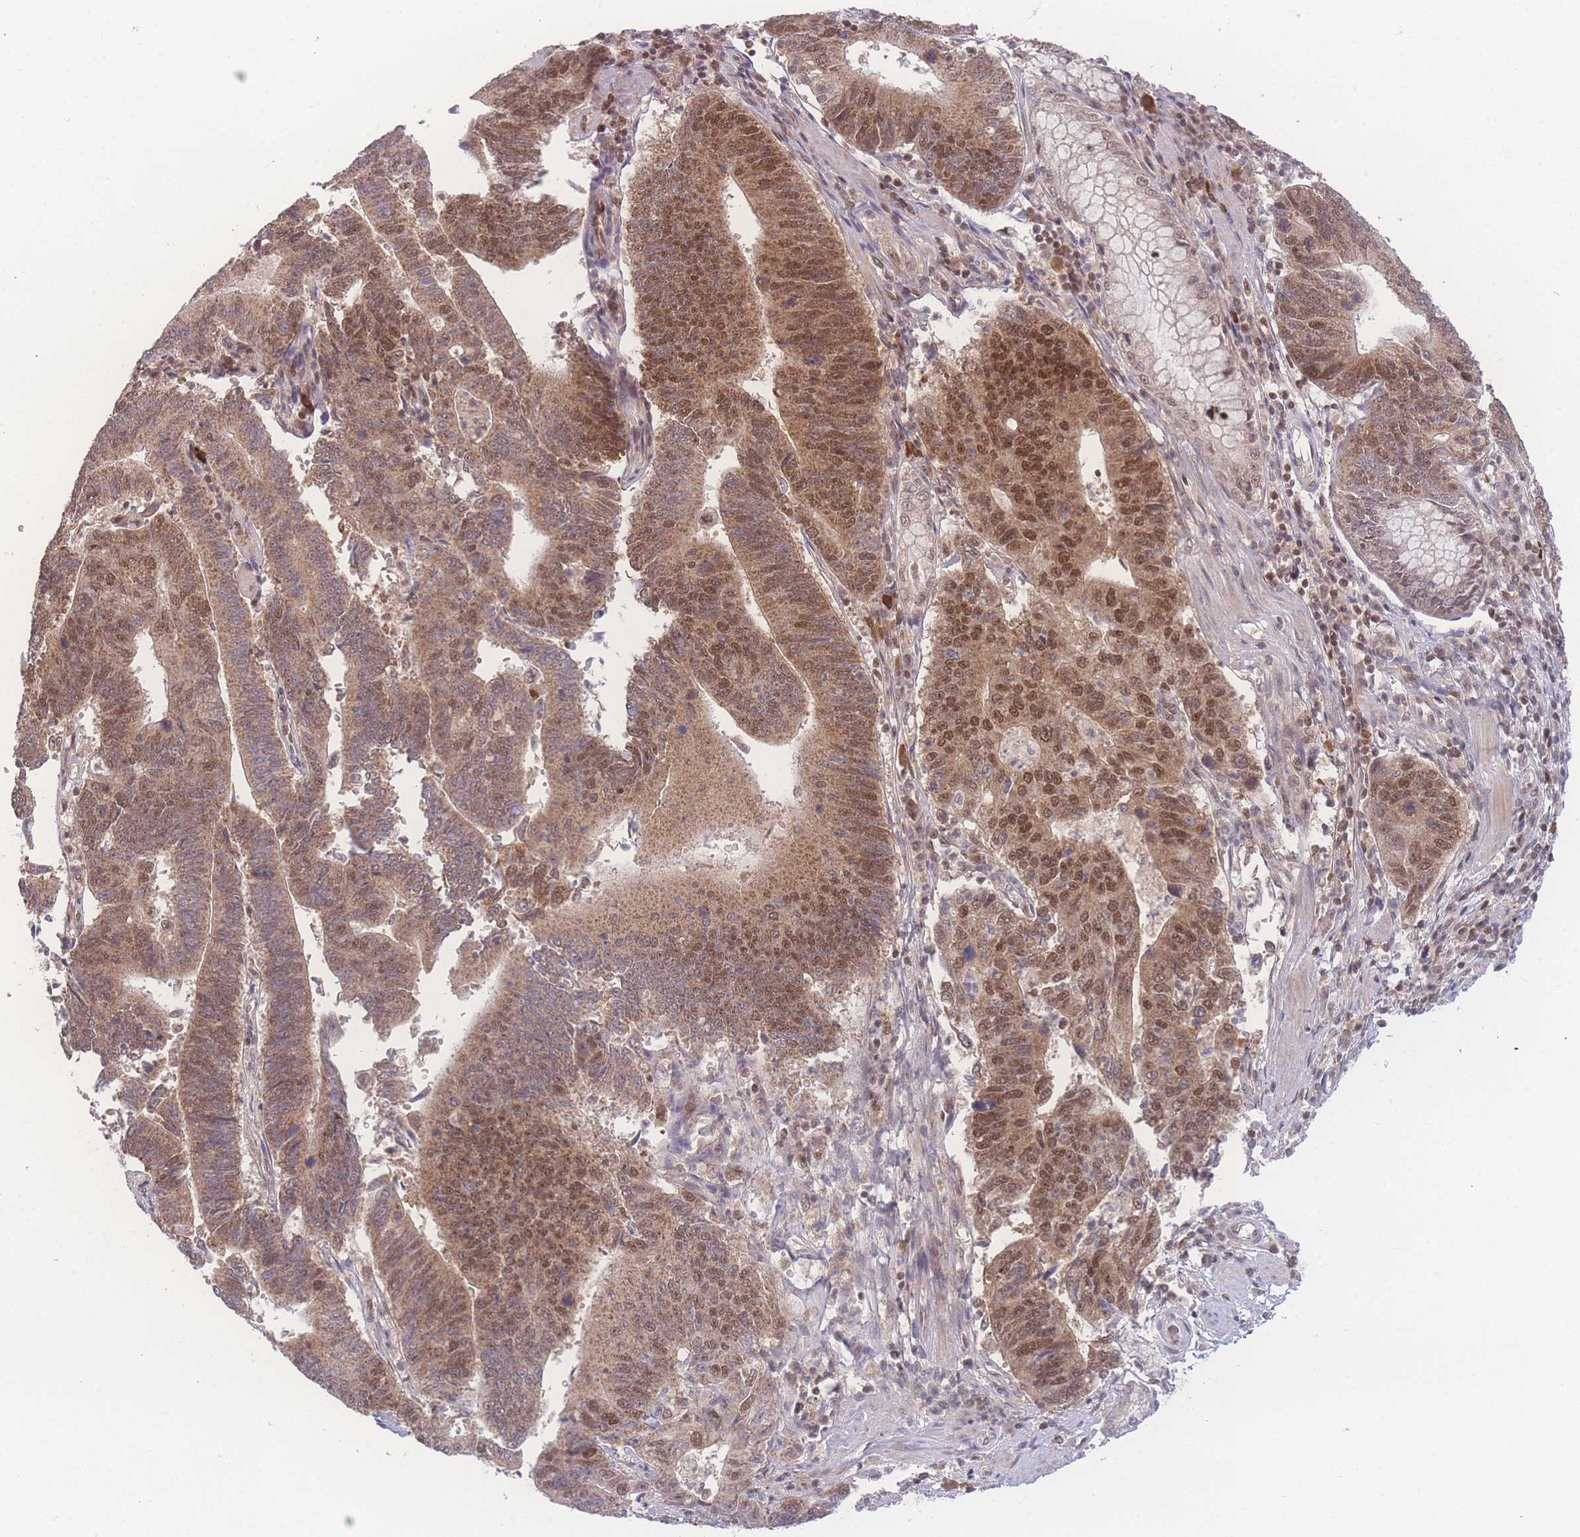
{"staining": {"intensity": "moderate", "quantity": ">75%", "location": "cytoplasmic/membranous,nuclear"}, "tissue": "stomach cancer", "cell_type": "Tumor cells", "image_type": "cancer", "snomed": [{"axis": "morphology", "description": "Adenocarcinoma, NOS"}, {"axis": "topography", "description": "Stomach"}], "caption": "Immunohistochemistry (IHC) image of neoplastic tissue: adenocarcinoma (stomach) stained using IHC exhibits medium levels of moderate protein expression localized specifically in the cytoplasmic/membranous and nuclear of tumor cells, appearing as a cytoplasmic/membranous and nuclear brown color.", "gene": "RAVER1", "patient": {"sex": "male", "age": 59}}